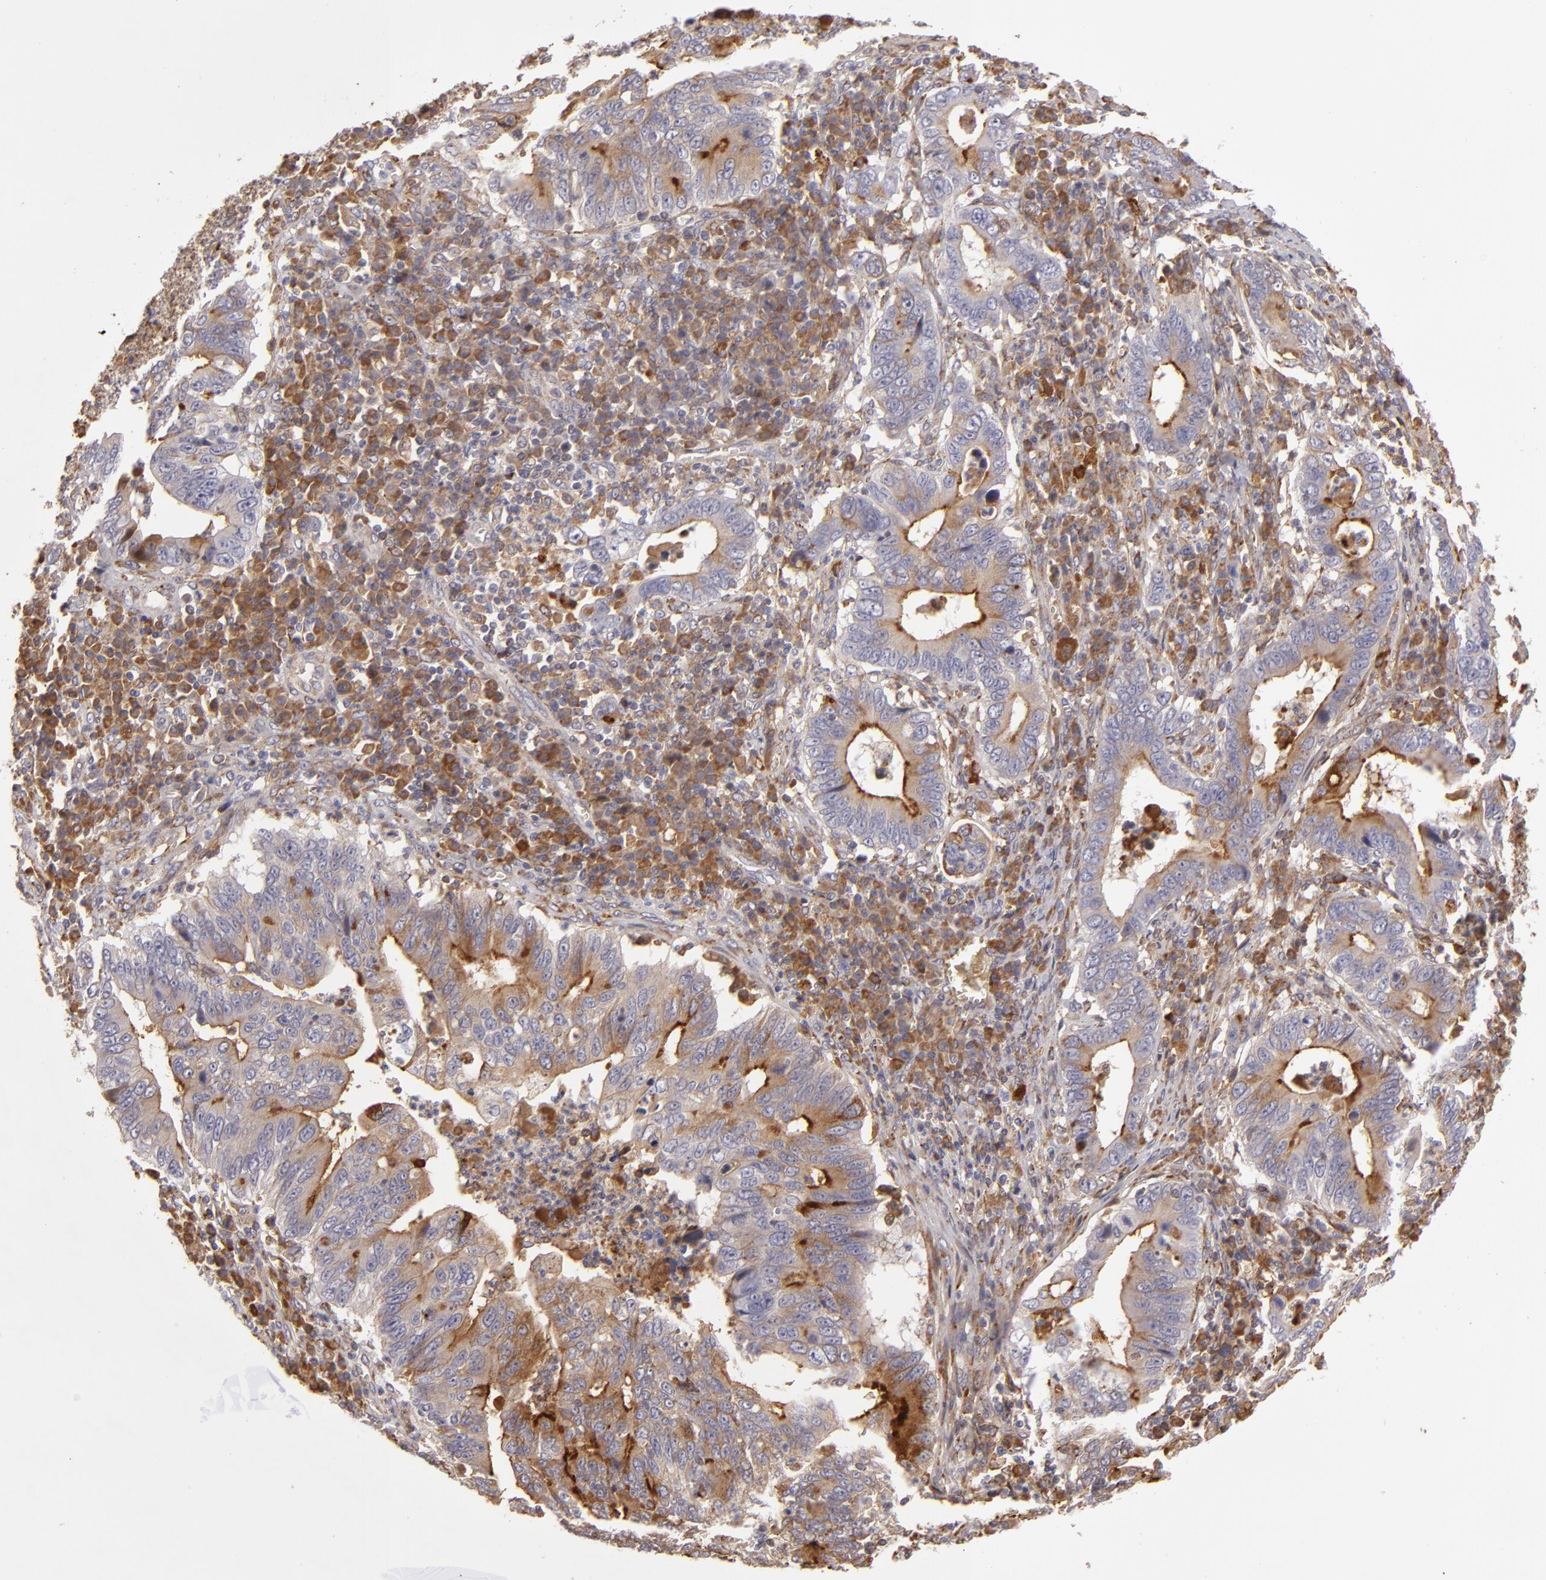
{"staining": {"intensity": "strong", "quantity": ">75%", "location": "cytoplasmic/membranous"}, "tissue": "stomach cancer", "cell_type": "Tumor cells", "image_type": "cancer", "snomed": [{"axis": "morphology", "description": "Adenocarcinoma, NOS"}, {"axis": "topography", "description": "Stomach, upper"}], "caption": "Human stomach cancer stained for a protein (brown) reveals strong cytoplasmic/membranous positive expression in approximately >75% of tumor cells.", "gene": "CFB", "patient": {"sex": "male", "age": 63}}